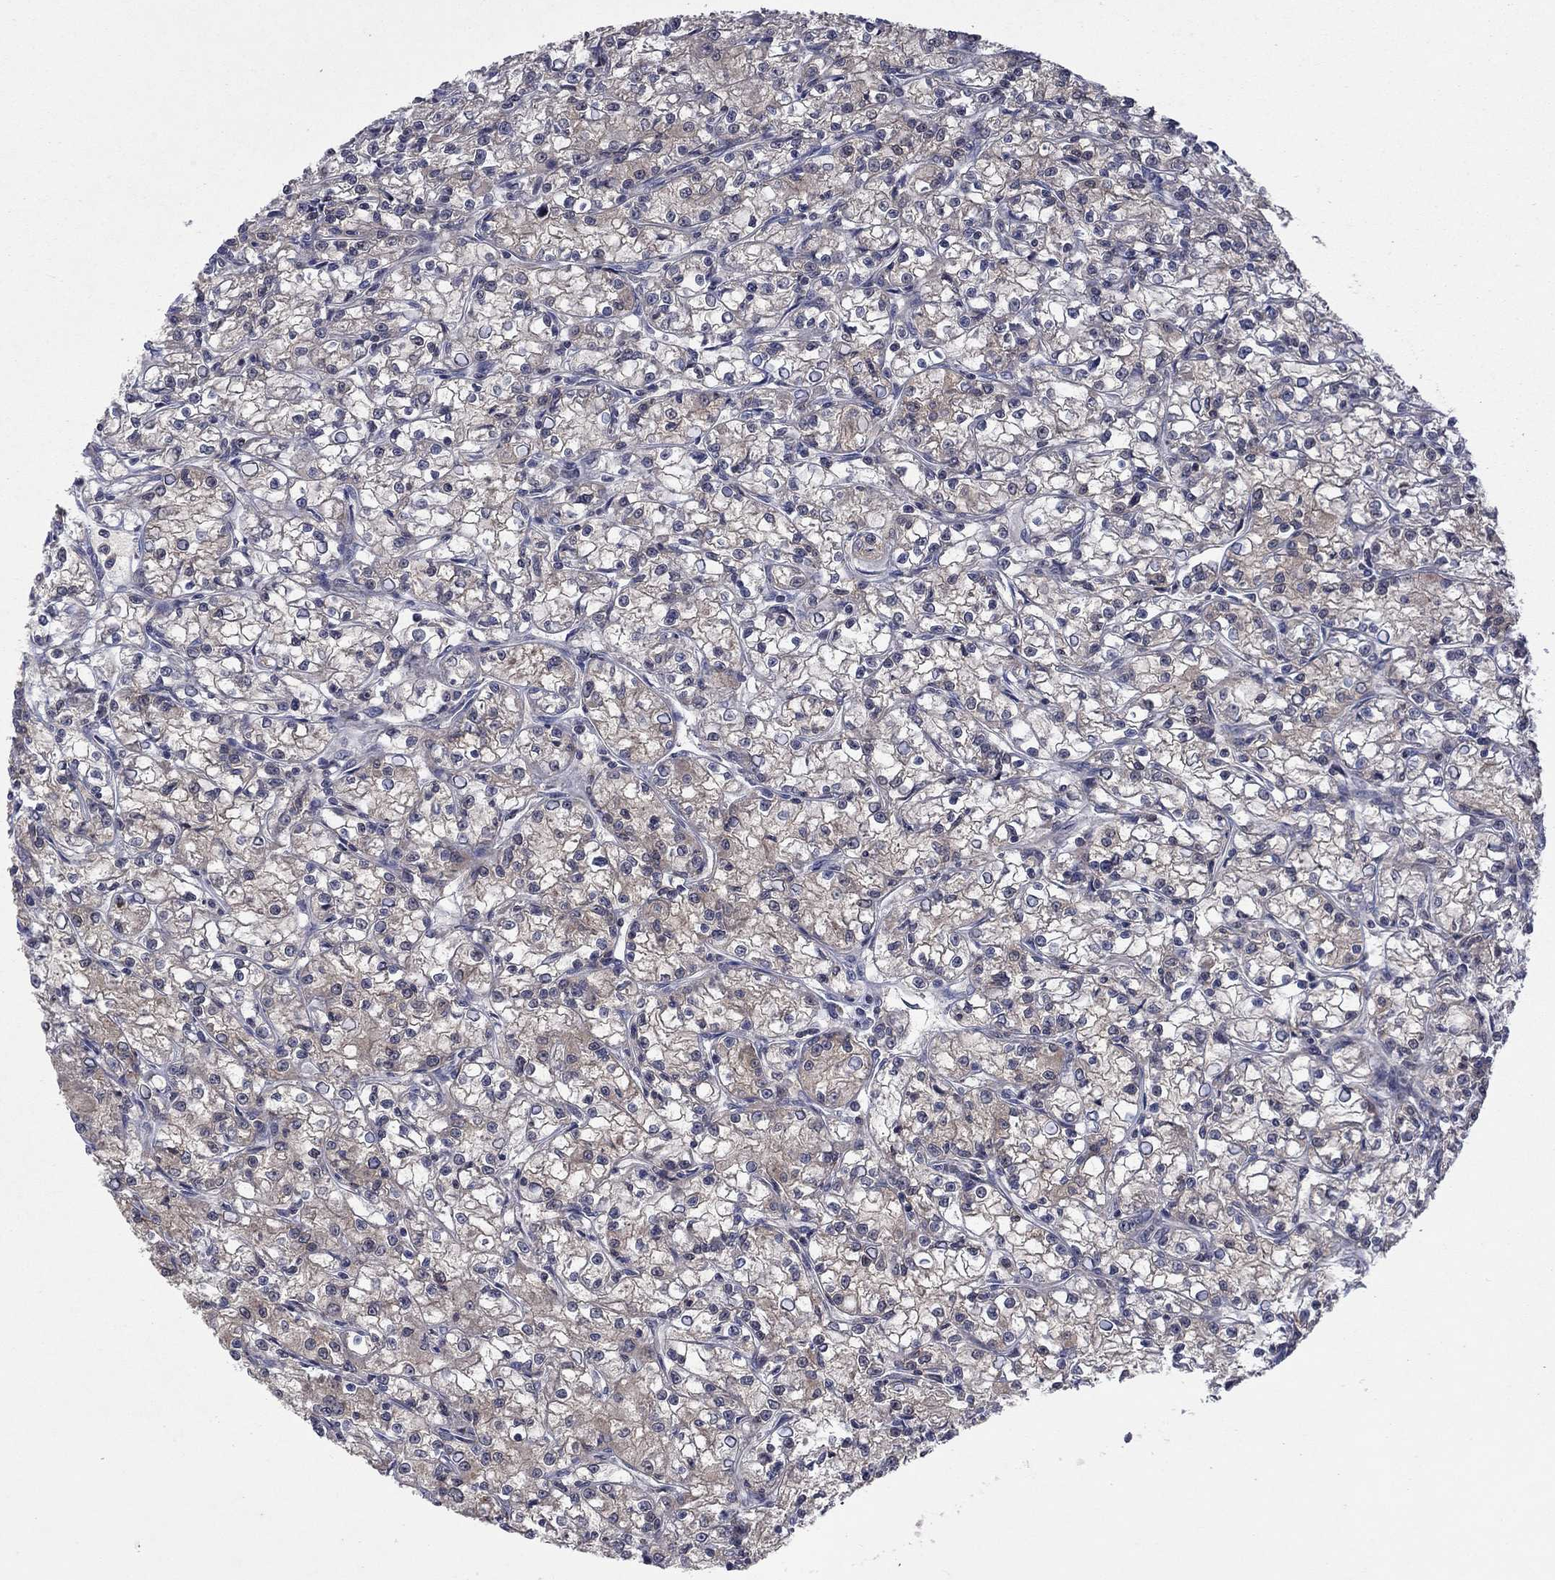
{"staining": {"intensity": "negative", "quantity": "none", "location": "none"}, "tissue": "renal cancer", "cell_type": "Tumor cells", "image_type": "cancer", "snomed": [{"axis": "morphology", "description": "Adenocarcinoma, NOS"}, {"axis": "topography", "description": "Kidney"}], "caption": "Histopathology image shows no significant protein staining in tumor cells of renal cancer. (Brightfield microscopy of DAB (3,3'-diaminobenzidine) immunohistochemistry at high magnification).", "gene": "IAH1", "patient": {"sex": "female", "age": 59}}